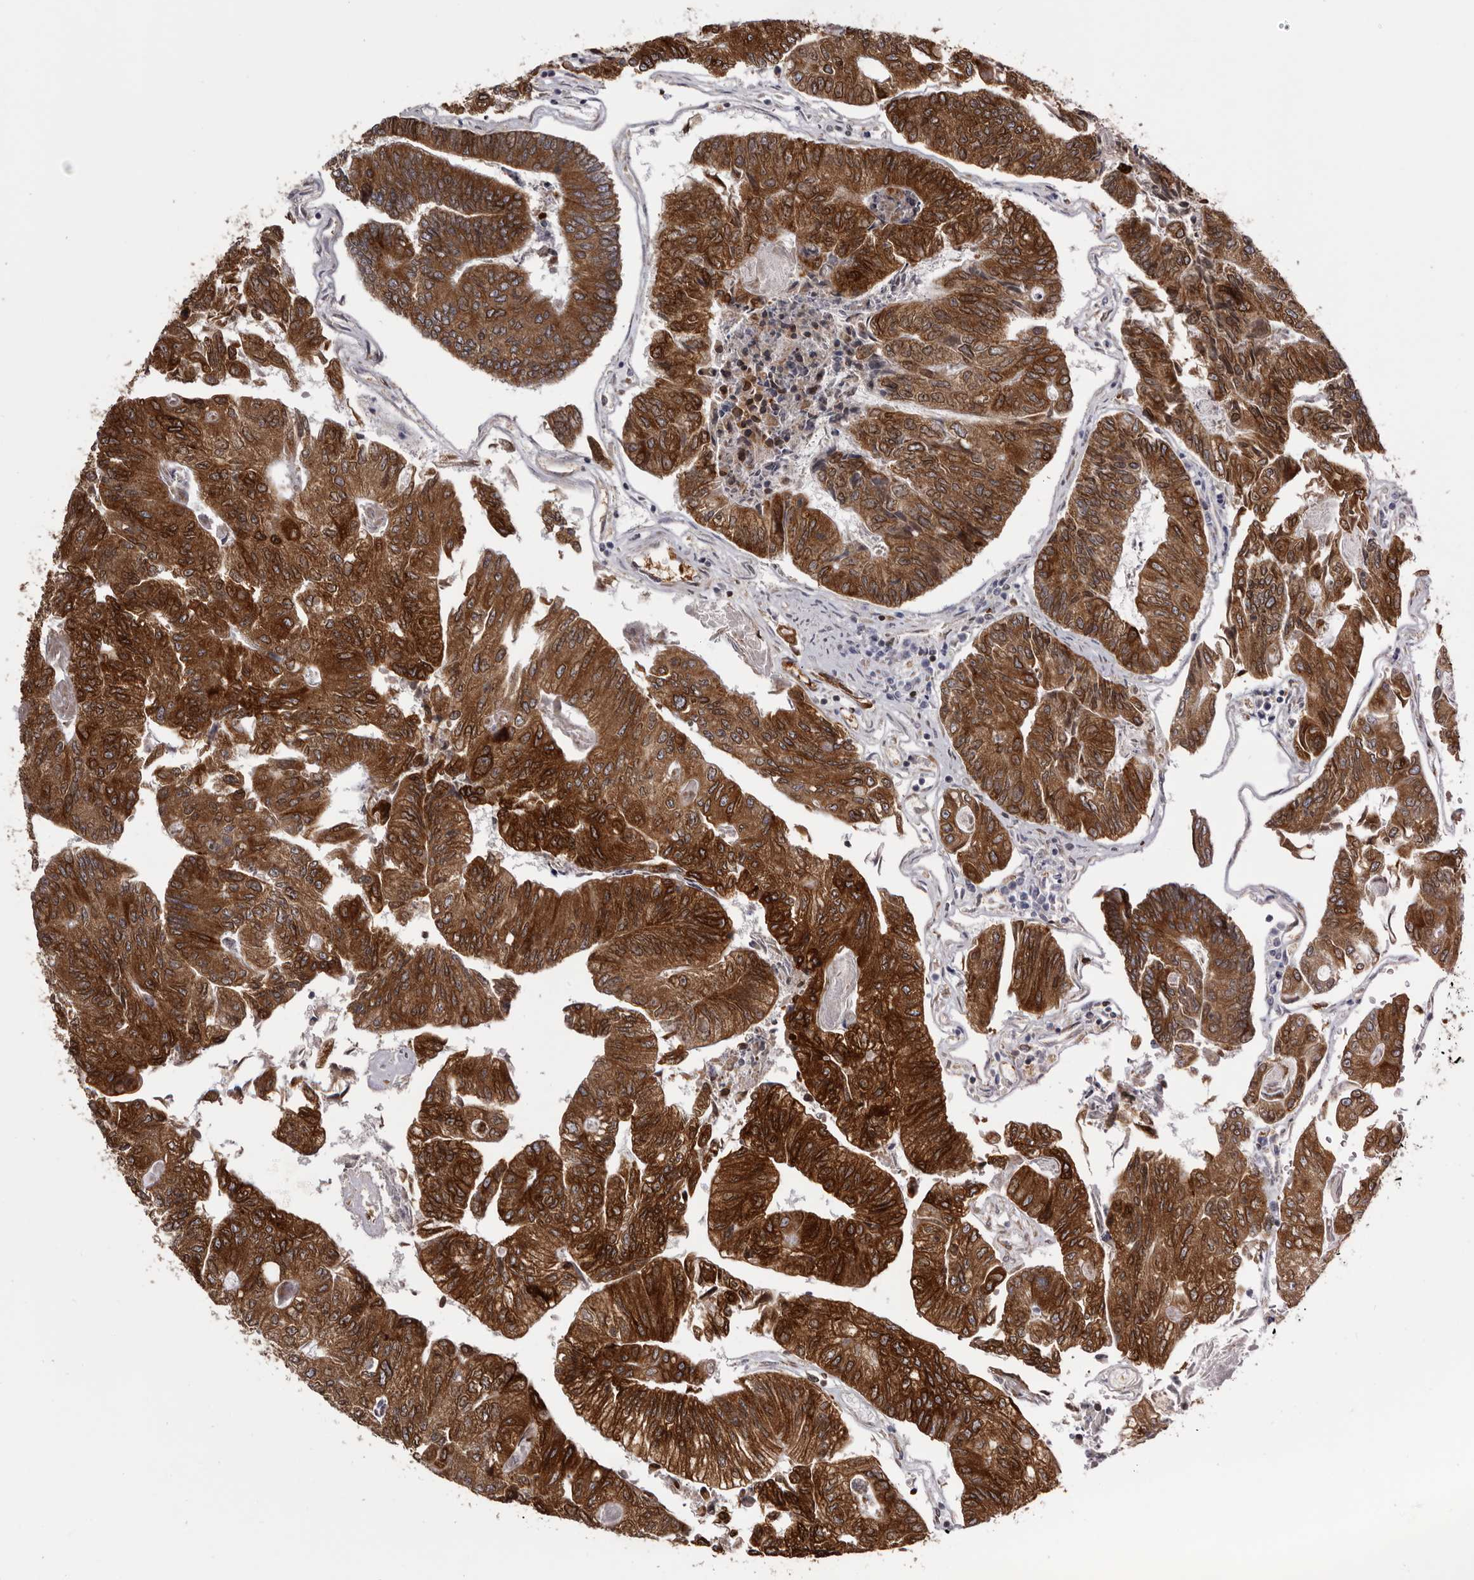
{"staining": {"intensity": "strong", "quantity": ">75%", "location": "cytoplasmic/membranous"}, "tissue": "colorectal cancer", "cell_type": "Tumor cells", "image_type": "cancer", "snomed": [{"axis": "morphology", "description": "Adenocarcinoma, NOS"}, {"axis": "topography", "description": "Colon"}], "caption": "The immunohistochemical stain labels strong cytoplasmic/membranous staining in tumor cells of colorectal cancer (adenocarcinoma) tissue.", "gene": "C4orf3", "patient": {"sex": "female", "age": 67}}